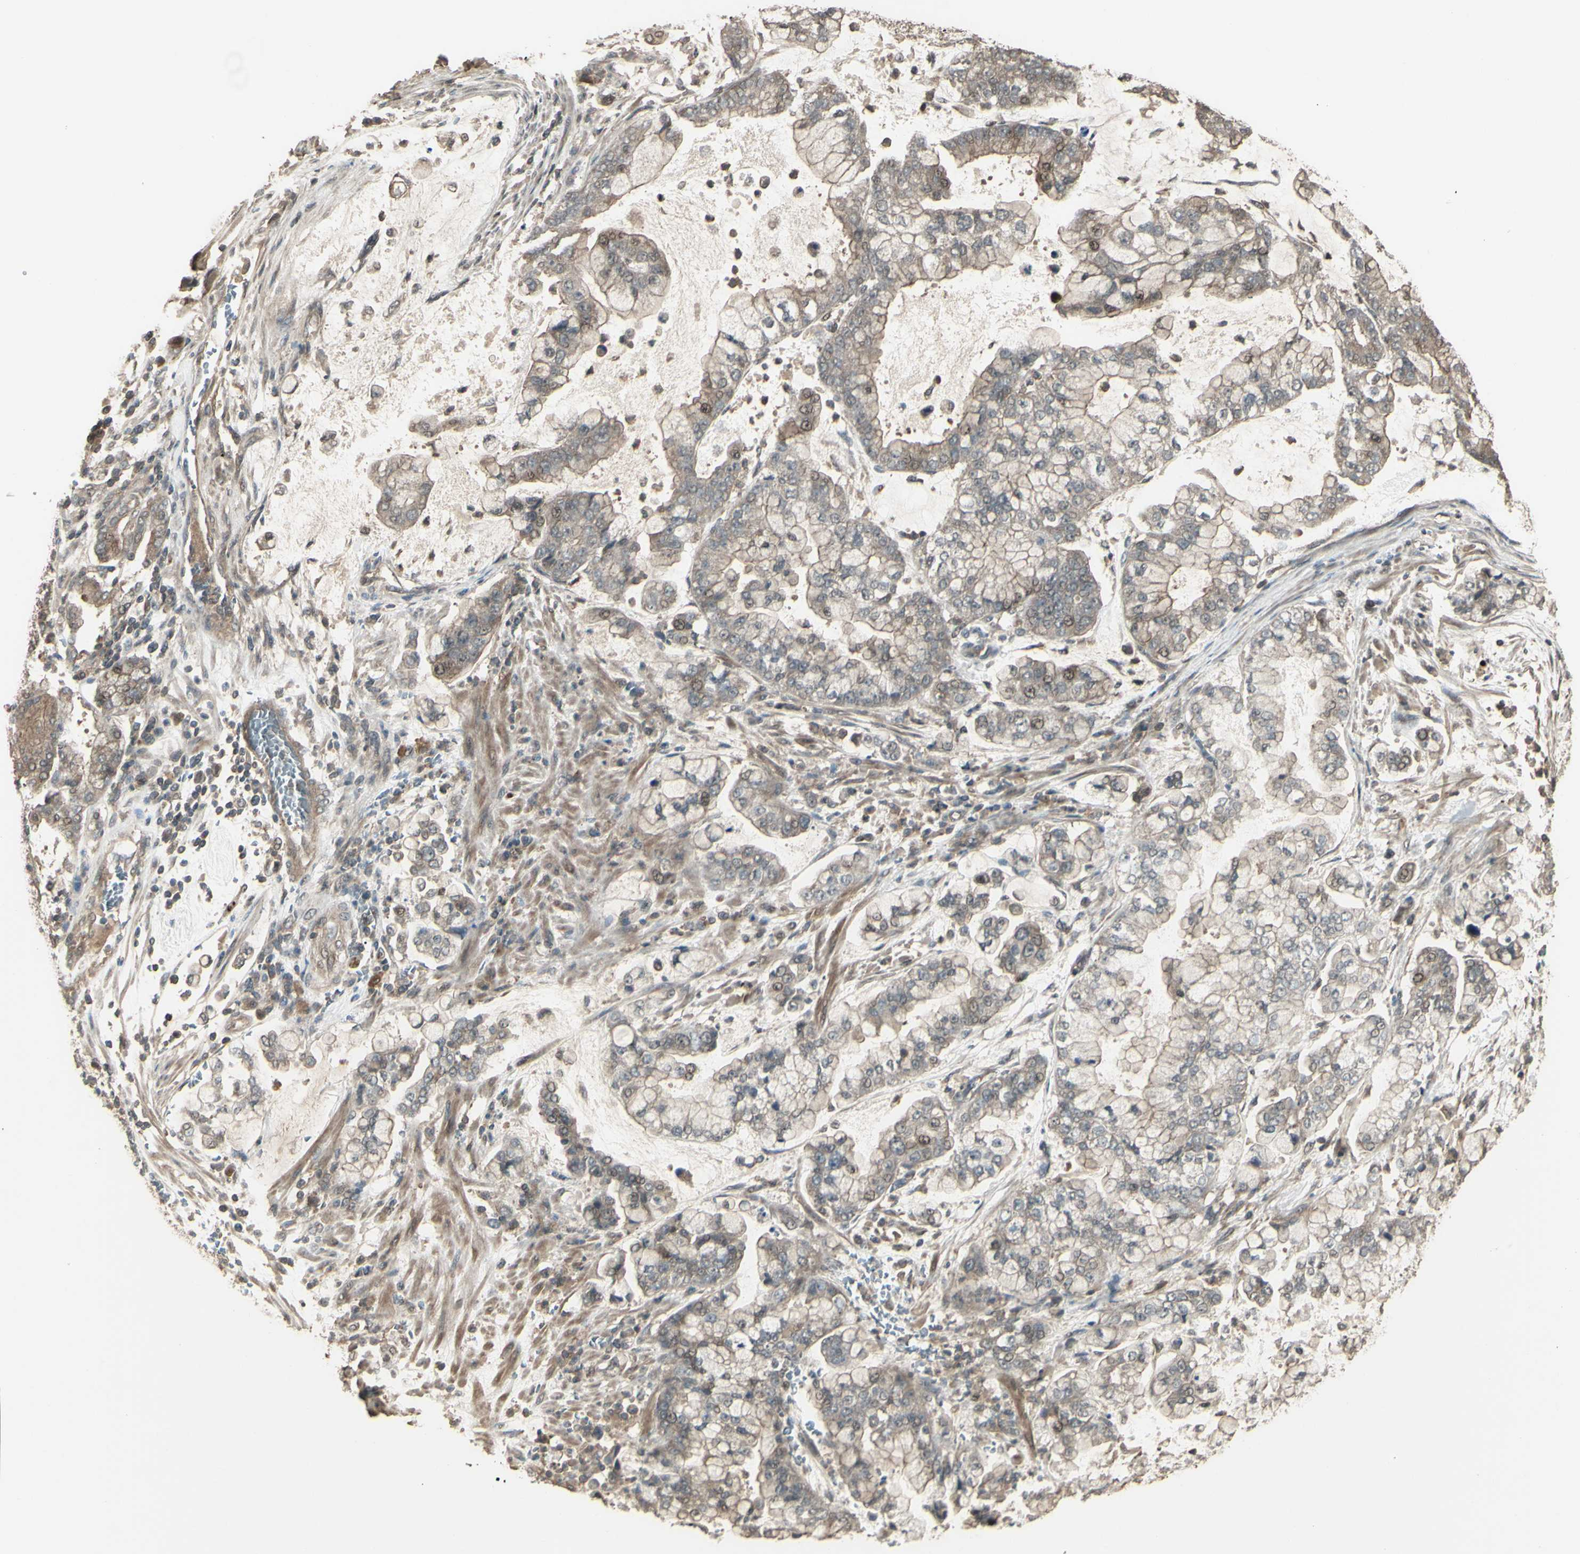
{"staining": {"intensity": "weak", "quantity": ">75%", "location": "cytoplasmic/membranous,nuclear"}, "tissue": "stomach cancer", "cell_type": "Tumor cells", "image_type": "cancer", "snomed": [{"axis": "morphology", "description": "Normal tissue, NOS"}, {"axis": "morphology", "description": "Adenocarcinoma, NOS"}, {"axis": "topography", "description": "Stomach, upper"}, {"axis": "topography", "description": "Stomach"}], "caption": "Immunohistochemical staining of stomach cancer (adenocarcinoma) exhibits low levels of weak cytoplasmic/membranous and nuclear staining in about >75% of tumor cells.", "gene": "GNAS", "patient": {"sex": "male", "age": 76}}